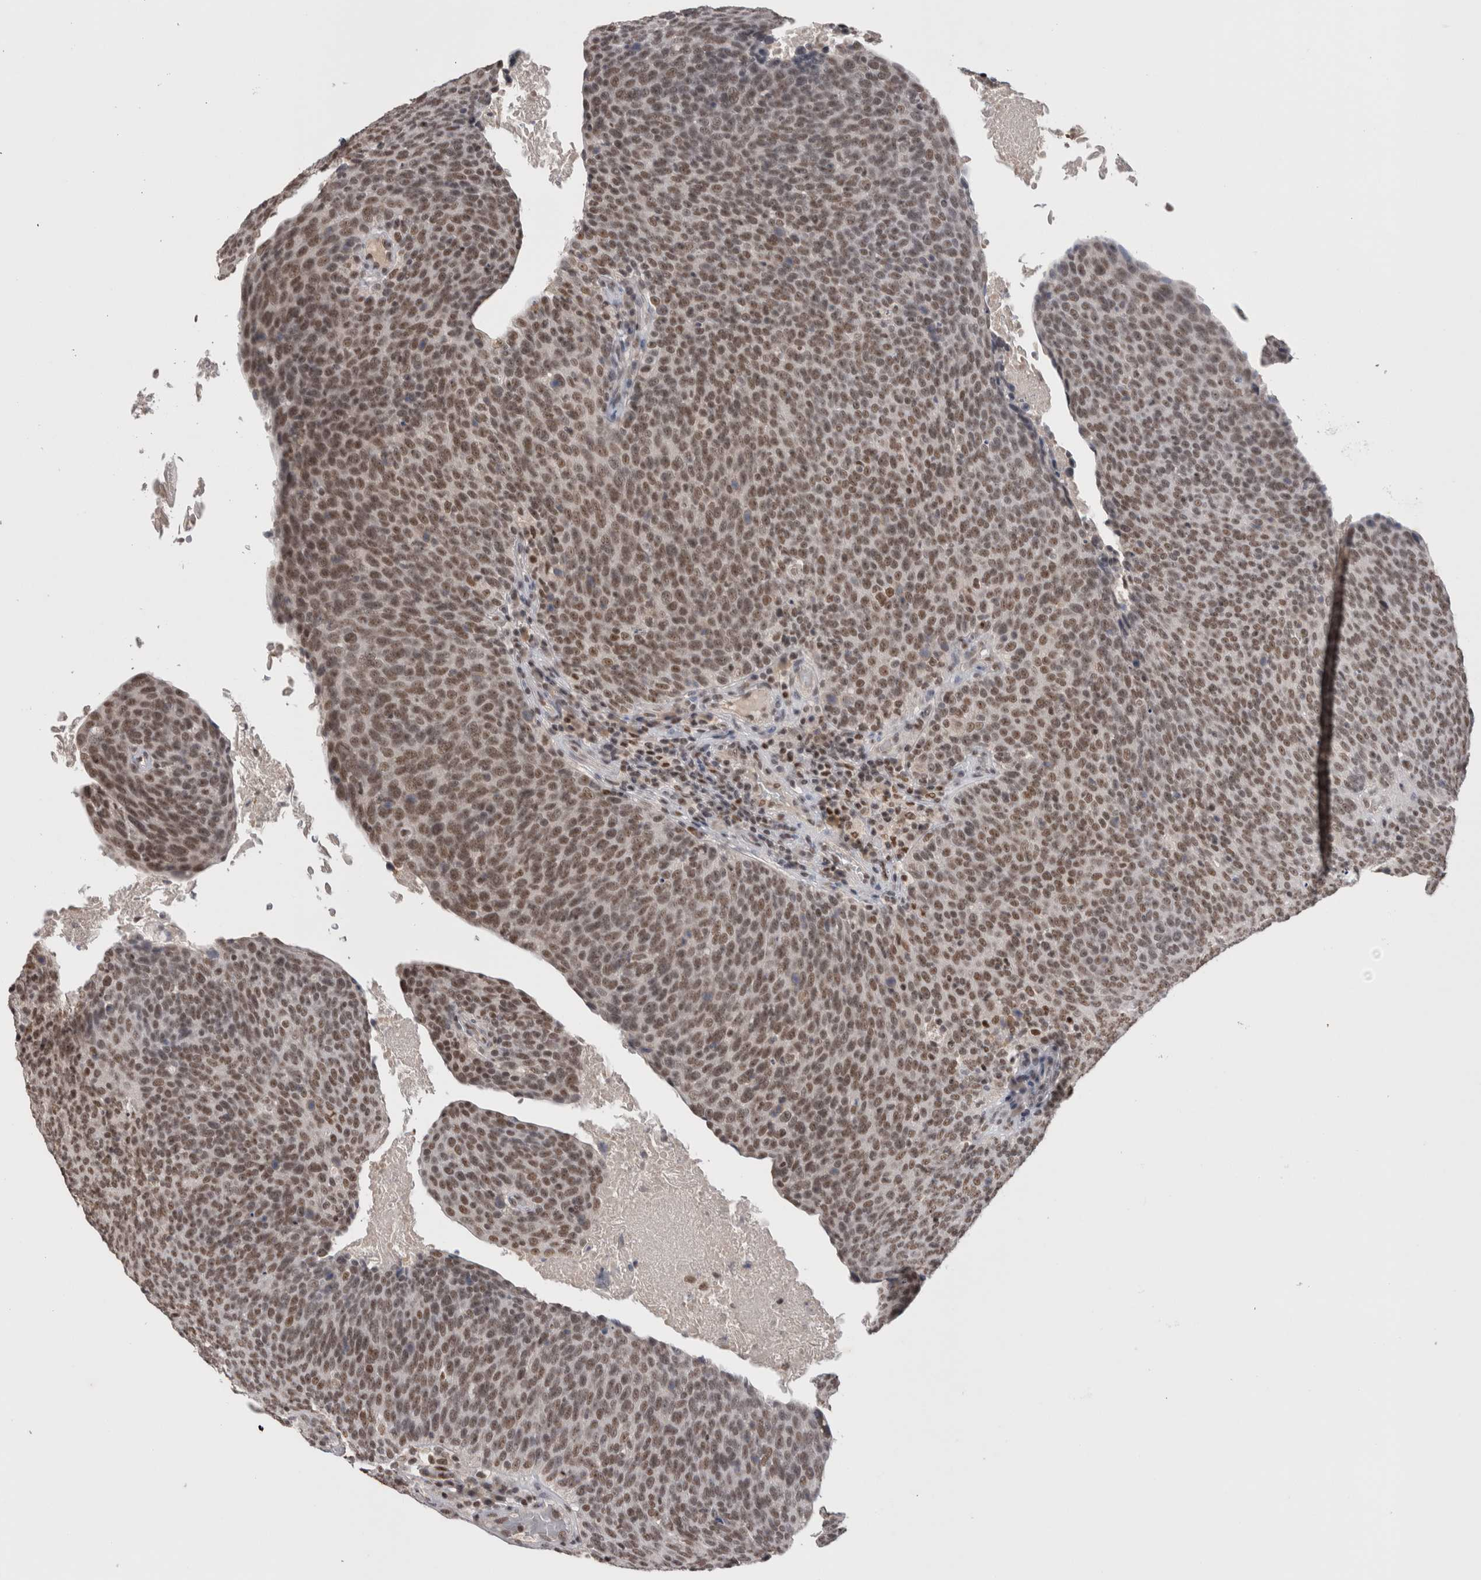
{"staining": {"intensity": "moderate", "quantity": ">75%", "location": "nuclear"}, "tissue": "head and neck cancer", "cell_type": "Tumor cells", "image_type": "cancer", "snomed": [{"axis": "morphology", "description": "Squamous cell carcinoma, NOS"}, {"axis": "morphology", "description": "Squamous cell carcinoma, metastatic, NOS"}, {"axis": "topography", "description": "Lymph node"}, {"axis": "topography", "description": "Head-Neck"}], "caption": "Brown immunohistochemical staining in human squamous cell carcinoma (head and neck) exhibits moderate nuclear staining in about >75% of tumor cells.", "gene": "DAXX", "patient": {"sex": "male", "age": 62}}